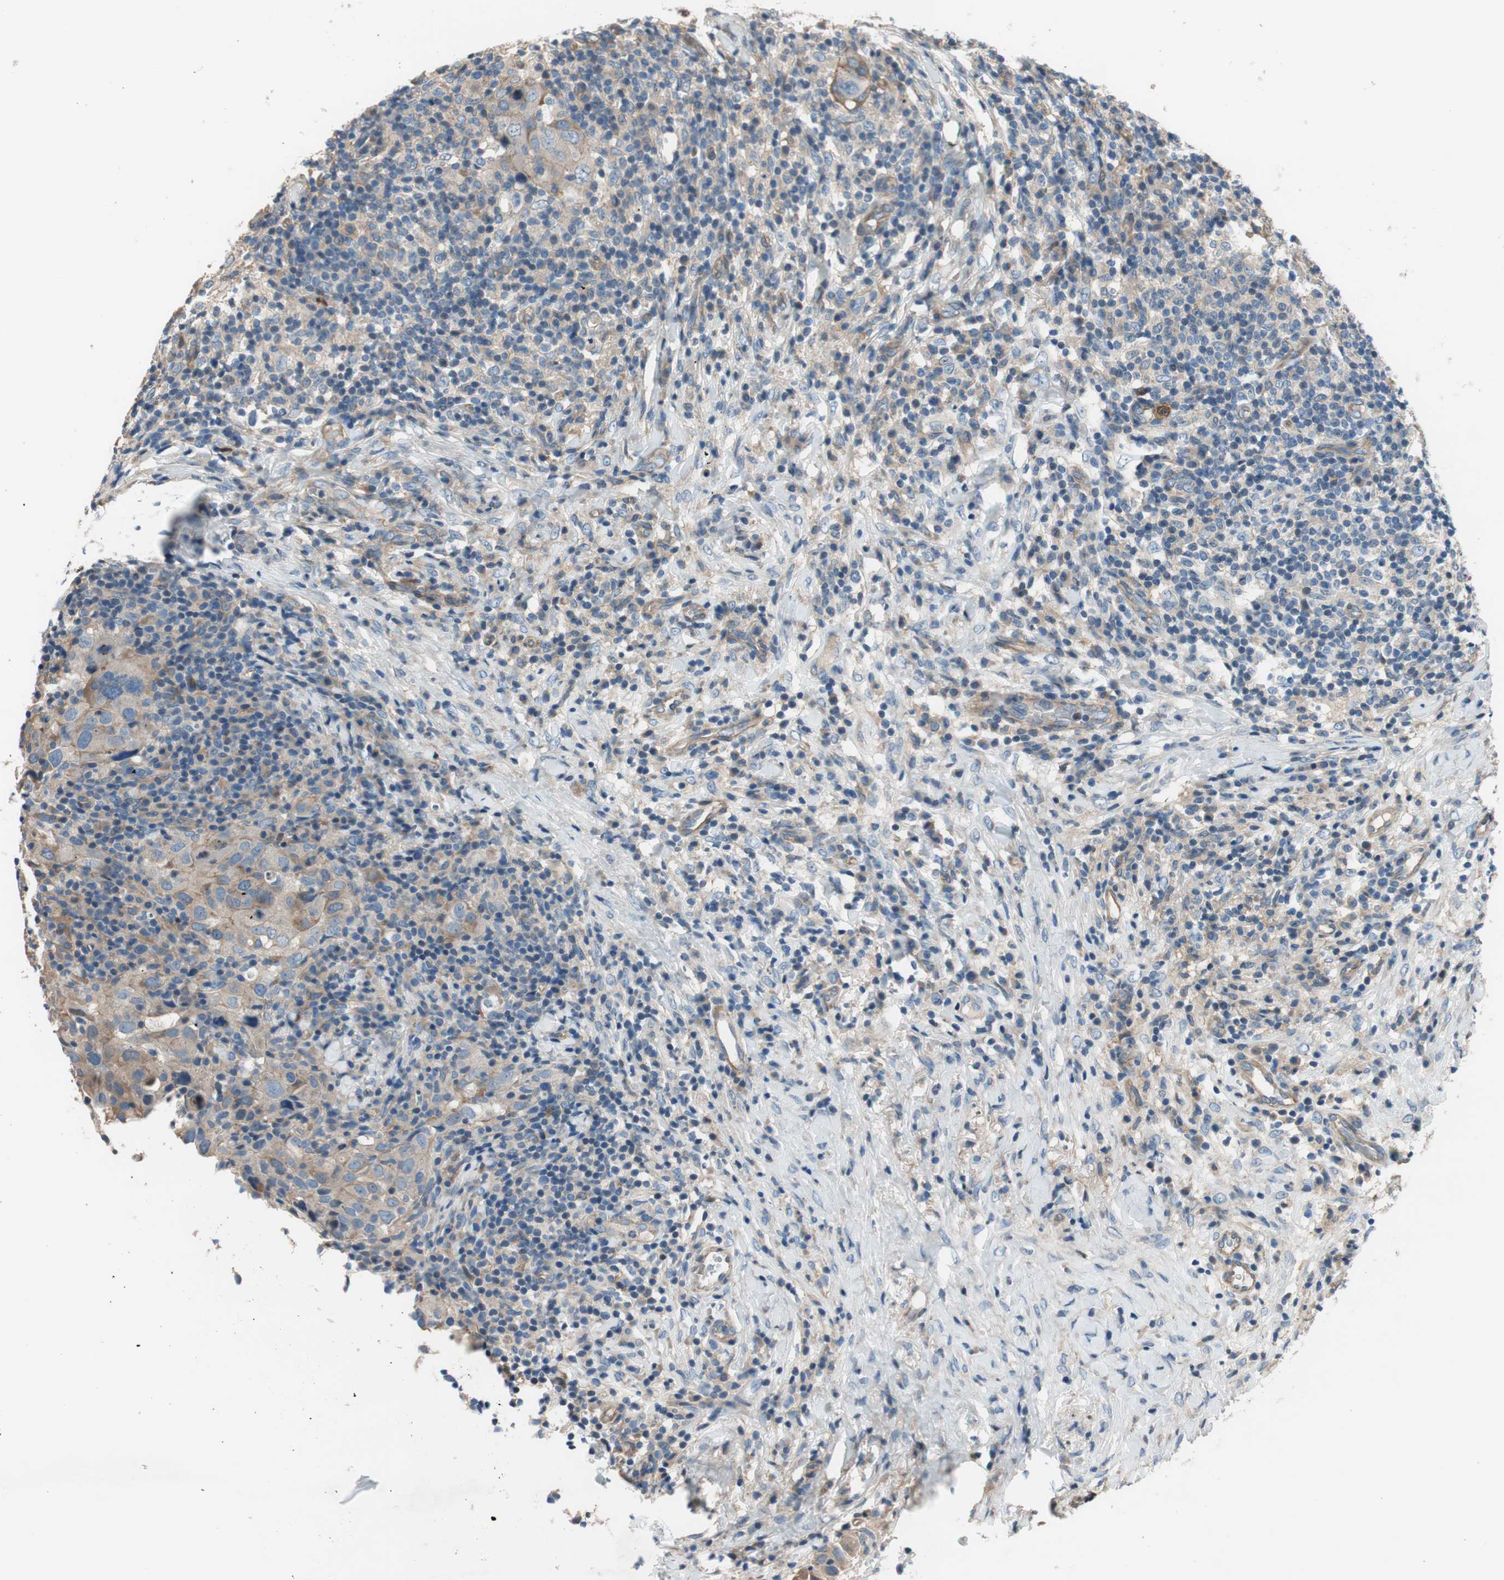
{"staining": {"intensity": "weak", "quantity": ">75%", "location": "cytoplasmic/membranous"}, "tissue": "breast cancer", "cell_type": "Tumor cells", "image_type": "cancer", "snomed": [{"axis": "morphology", "description": "Duct carcinoma"}, {"axis": "topography", "description": "Breast"}], "caption": "Approximately >75% of tumor cells in breast cancer (infiltrating ductal carcinoma) show weak cytoplasmic/membranous protein positivity as visualized by brown immunohistochemical staining.", "gene": "CALML3", "patient": {"sex": "female", "age": 37}}